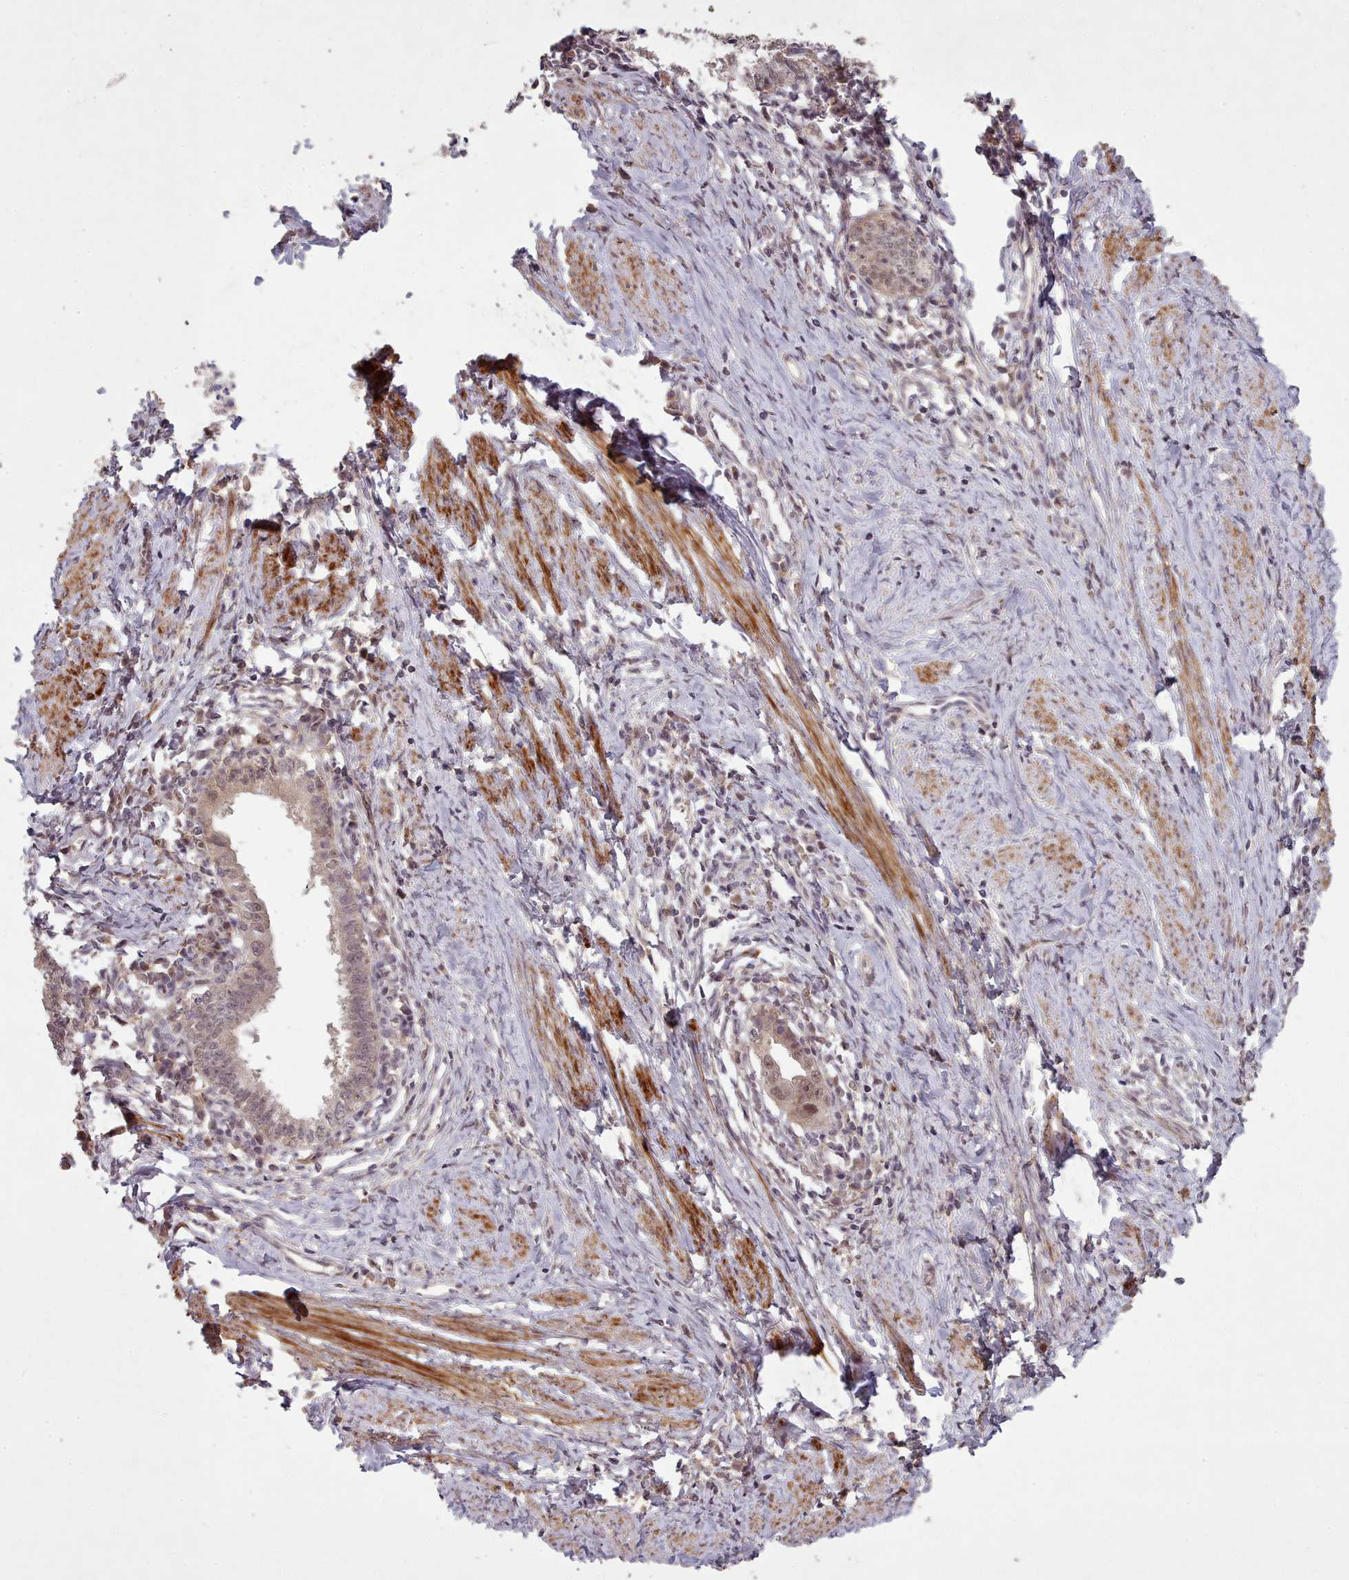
{"staining": {"intensity": "weak", "quantity": "25%-75%", "location": "nuclear"}, "tissue": "cervical cancer", "cell_type": "Tumor cells", "image_type": "cancer", "snomed": [{"axis": "morphology", "description": "Adenocarcinoma, NOS"}, {"axis": "topography", "description": "Cervix"}], "caption": "A brown stain shows weak nuclear staining of a protein in human cervical adenocarcinoma tumor cells.", "gene": "CDC6", "patient": {"sex": "female", "age": 36}}